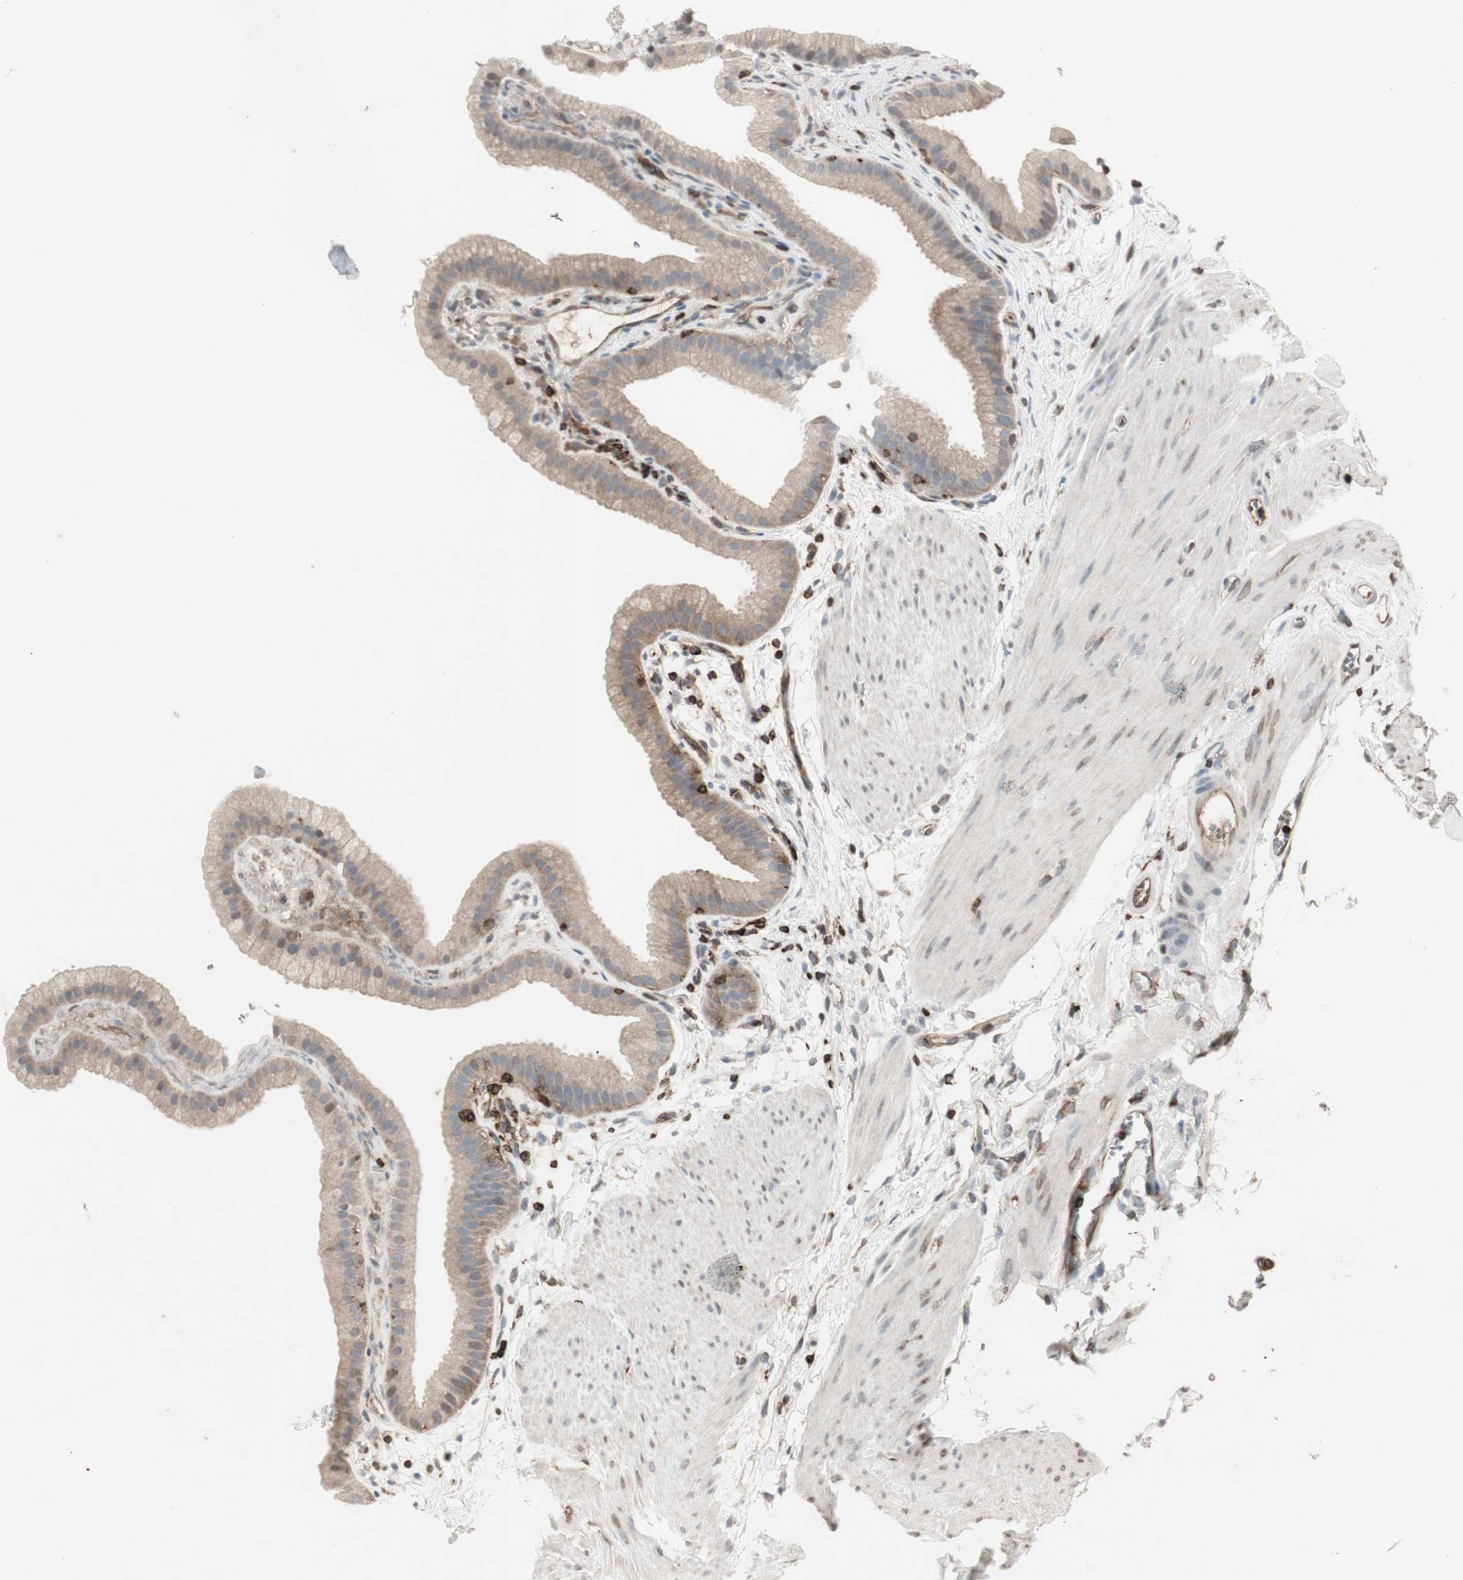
{"staining": {"intensity": "weak", "quantity": ">75%", "location": "cytoplasmic/membranous"}, "tissue": "gallbladder", "cell_type": "Glandular cells", "image_type": "normal", "snomed": [{"axis": "morphology", "description": "Normal tissue, NOS"}, {"axis": "topography", "description": "Gallbladder"}], "caption": "Immunohistochemical staining of normal human gallbladder displays weak cytoplasmic/membranous protein staining in about >75% of glandular cells. The staining is performed using DAB (3,3'-diaminobenzidine) brown chromogen to label protein expression. The nuclei are counter-stained blue using hematoxylin.", "gene": "ARHGEF1", "patient": {"sex": "female", "age": 64}}